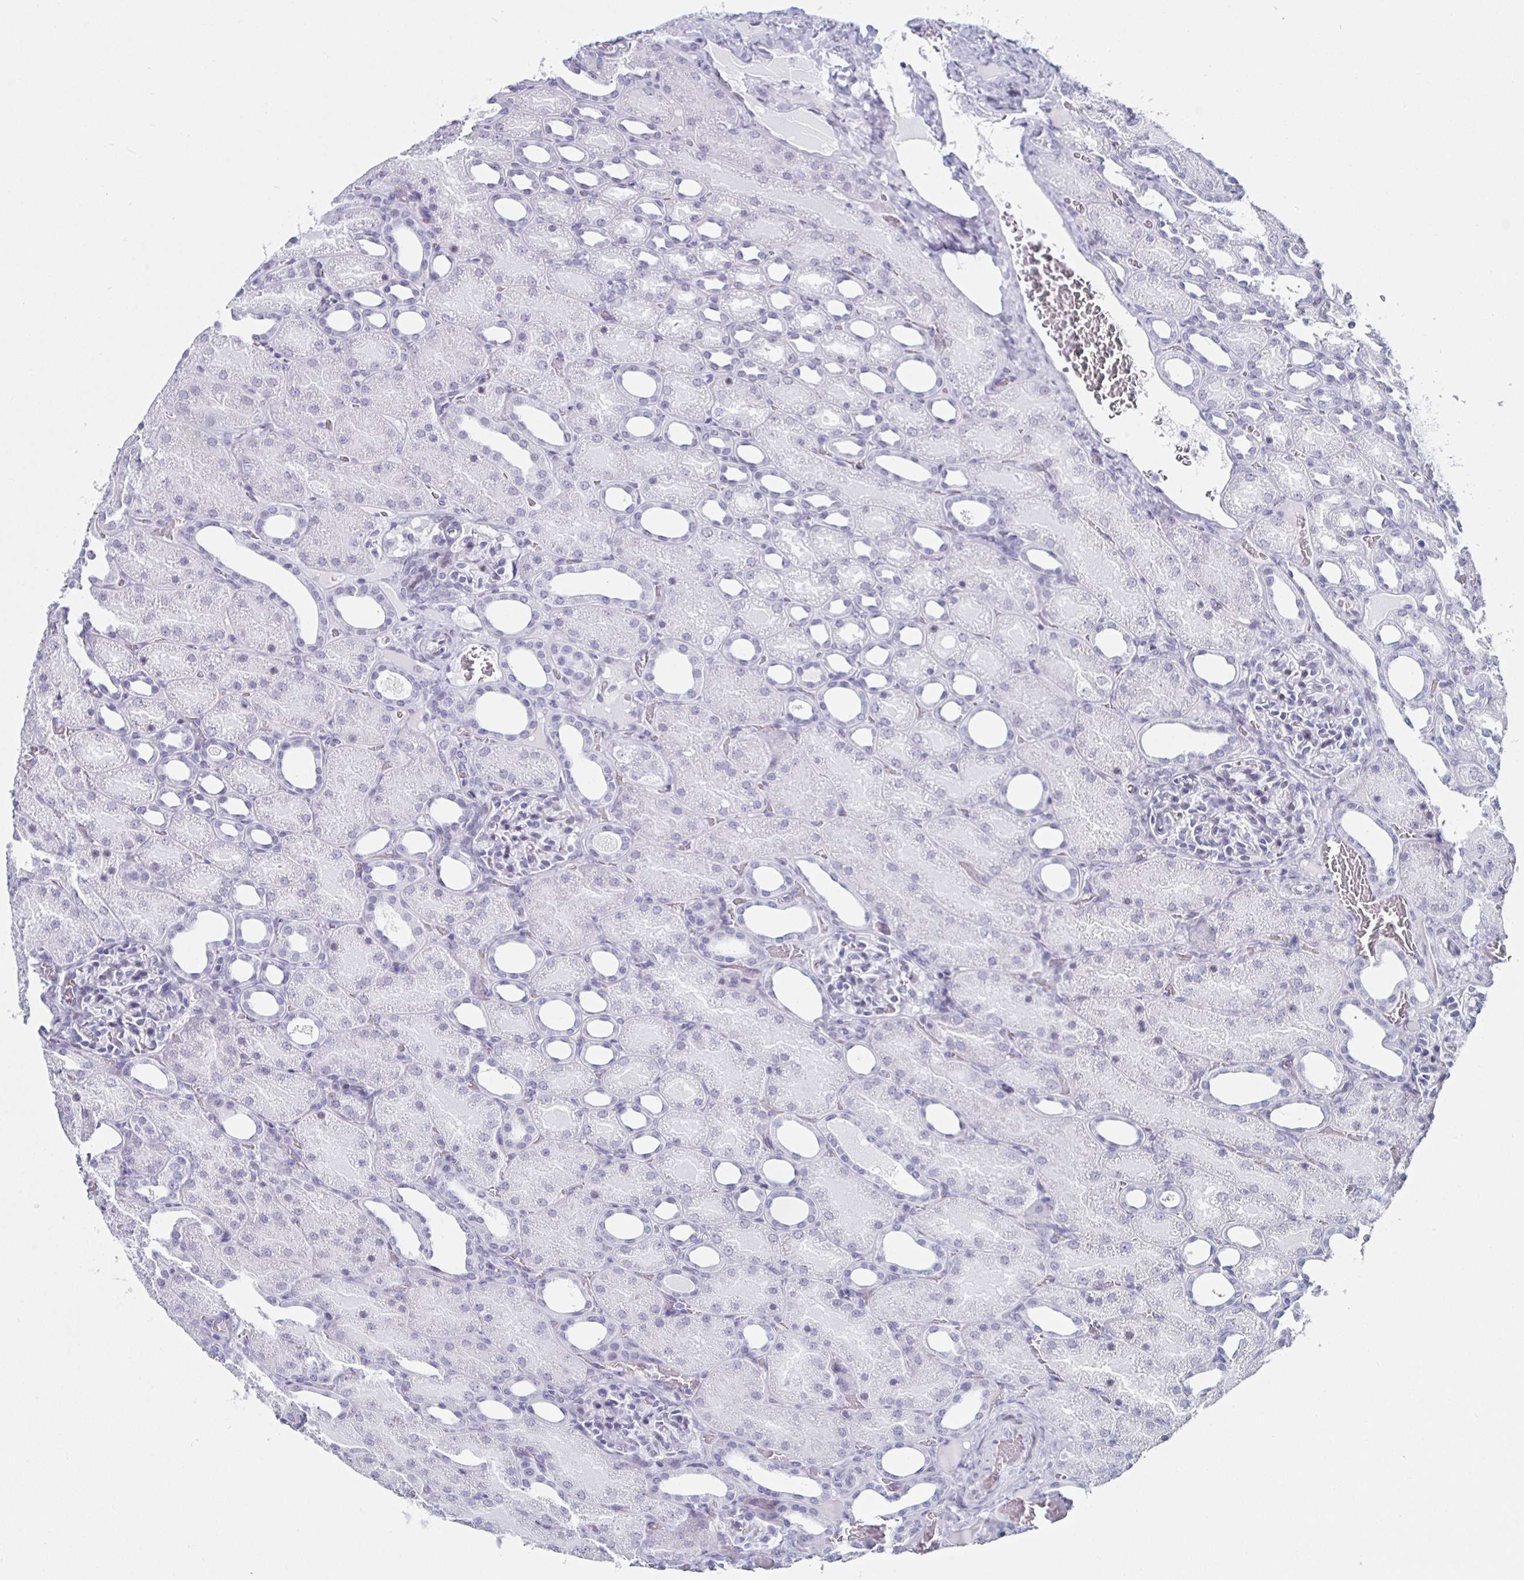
{"staining": {"intensity": "negative", "quantity": "none", "location": "none"}, "tissue": "kidney", "cell_type": "Cells in glomeruli", "image_type": "normal", "snomed": [{"axis": "morphology", "description": "Normal tissue, NOS"}, {"axis": "topography", "description": "Kidney"}], "caption": "Immunohistochemical staining of benign kidney exhibits no significant staining in cells in glomeruli. Nuclei are stained in blue.", "gene": "KRT4", "patient": {"sex": "male", "age": 2}}